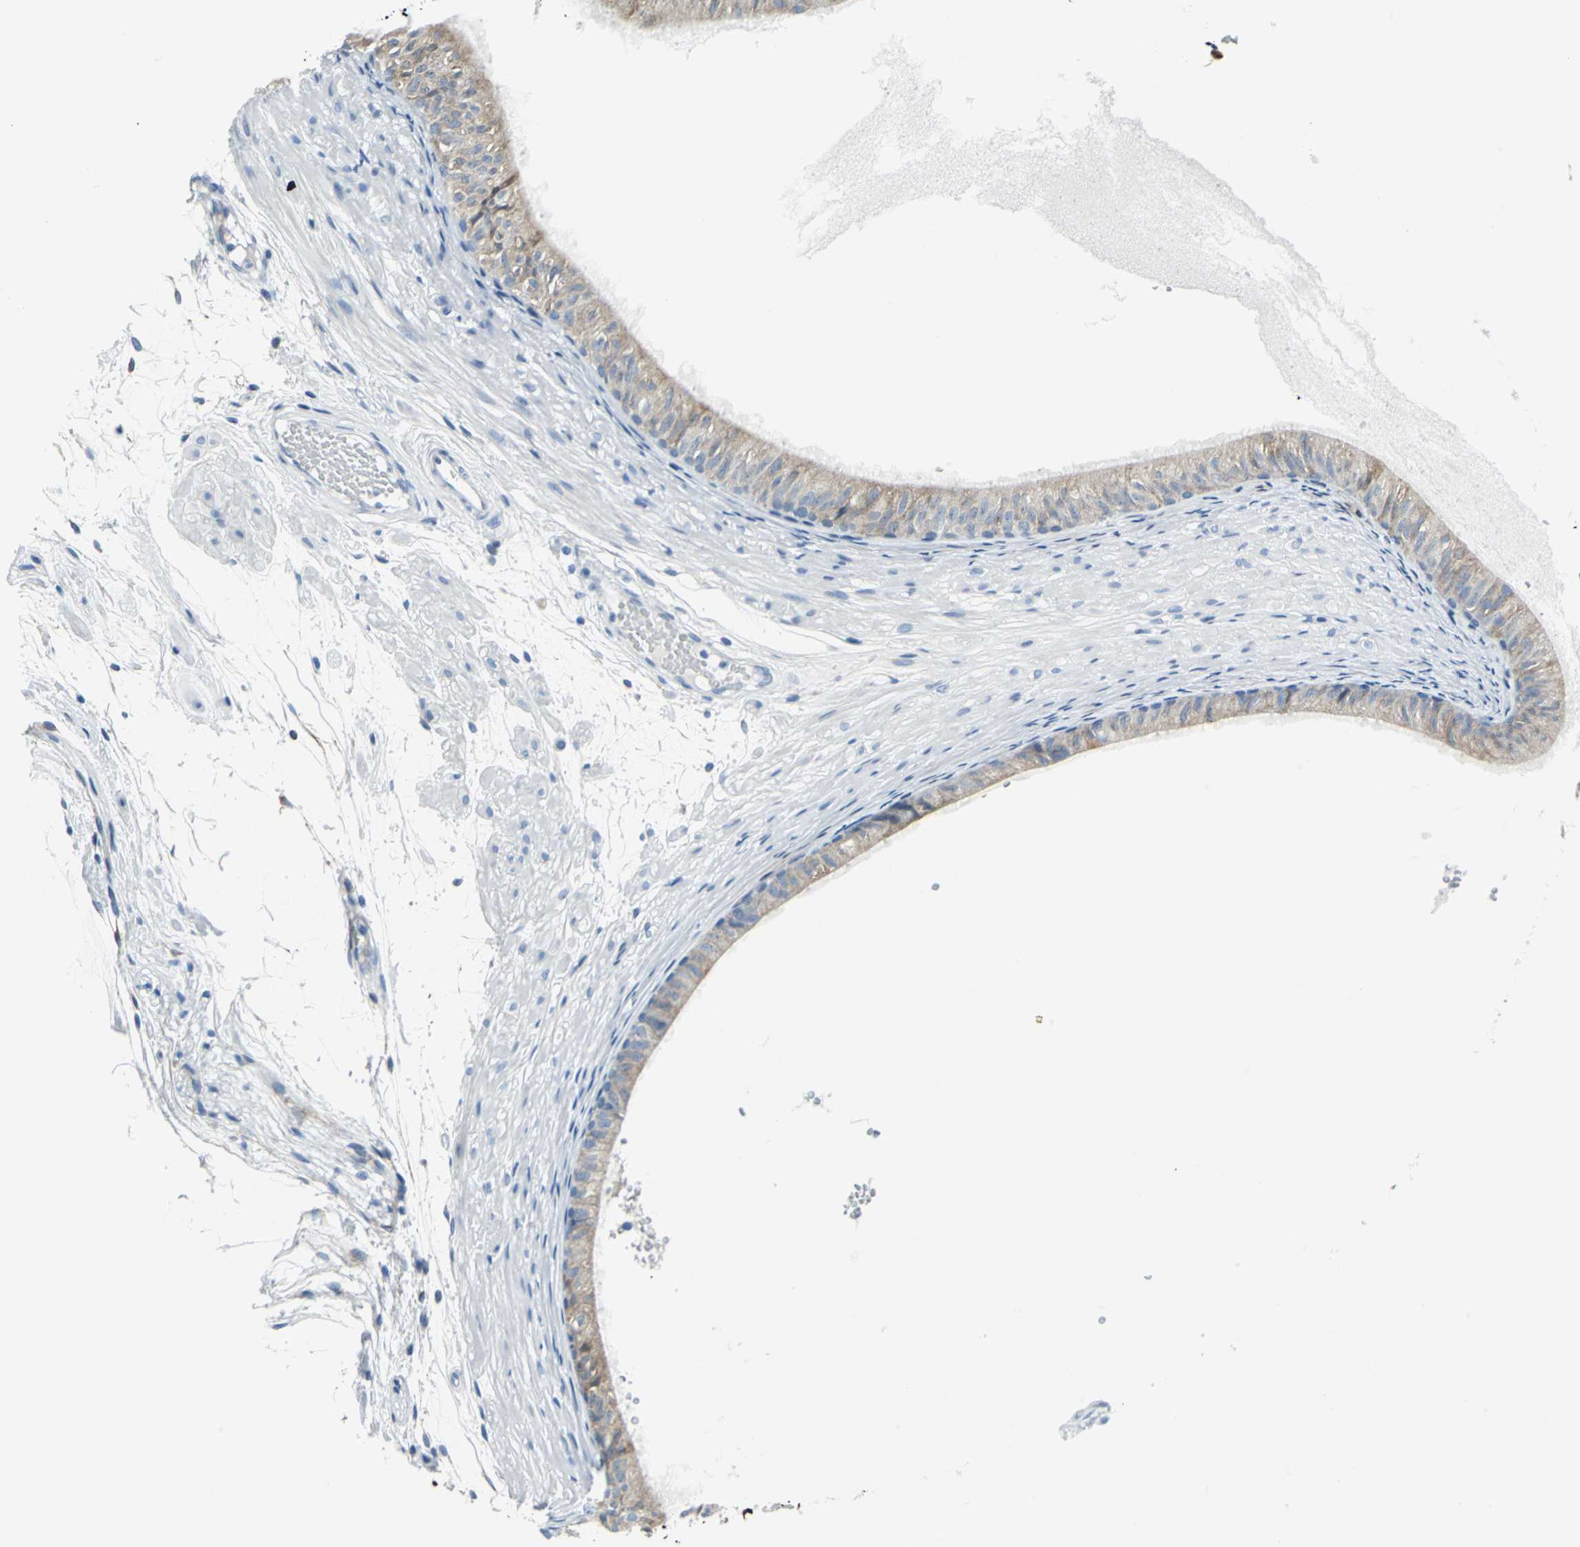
{"staining": {"intensity": "weak", "quantity": ">75%", "location": "cytoplasmic/membranous"}, "tissue": "epididymis", "cell_type": "Glandular cells", "image_type": "normal", "snomed": [{"axis": "morphology", "description": "Normal tissue, NOS"}, {"axis": "morphology", "description": "Atrophy, NOS"}, {"axis": "topography", "description": "Testis"}, {"axis": "topography", "description": "Epididymis"}], "caption": "Protein analysis of normal epididymis shows weak cytoplasmic/membranous staining in about >75% of glandular cells.", "gene": "CYB5A", "patient": {"sex": "male", "age": 18}}